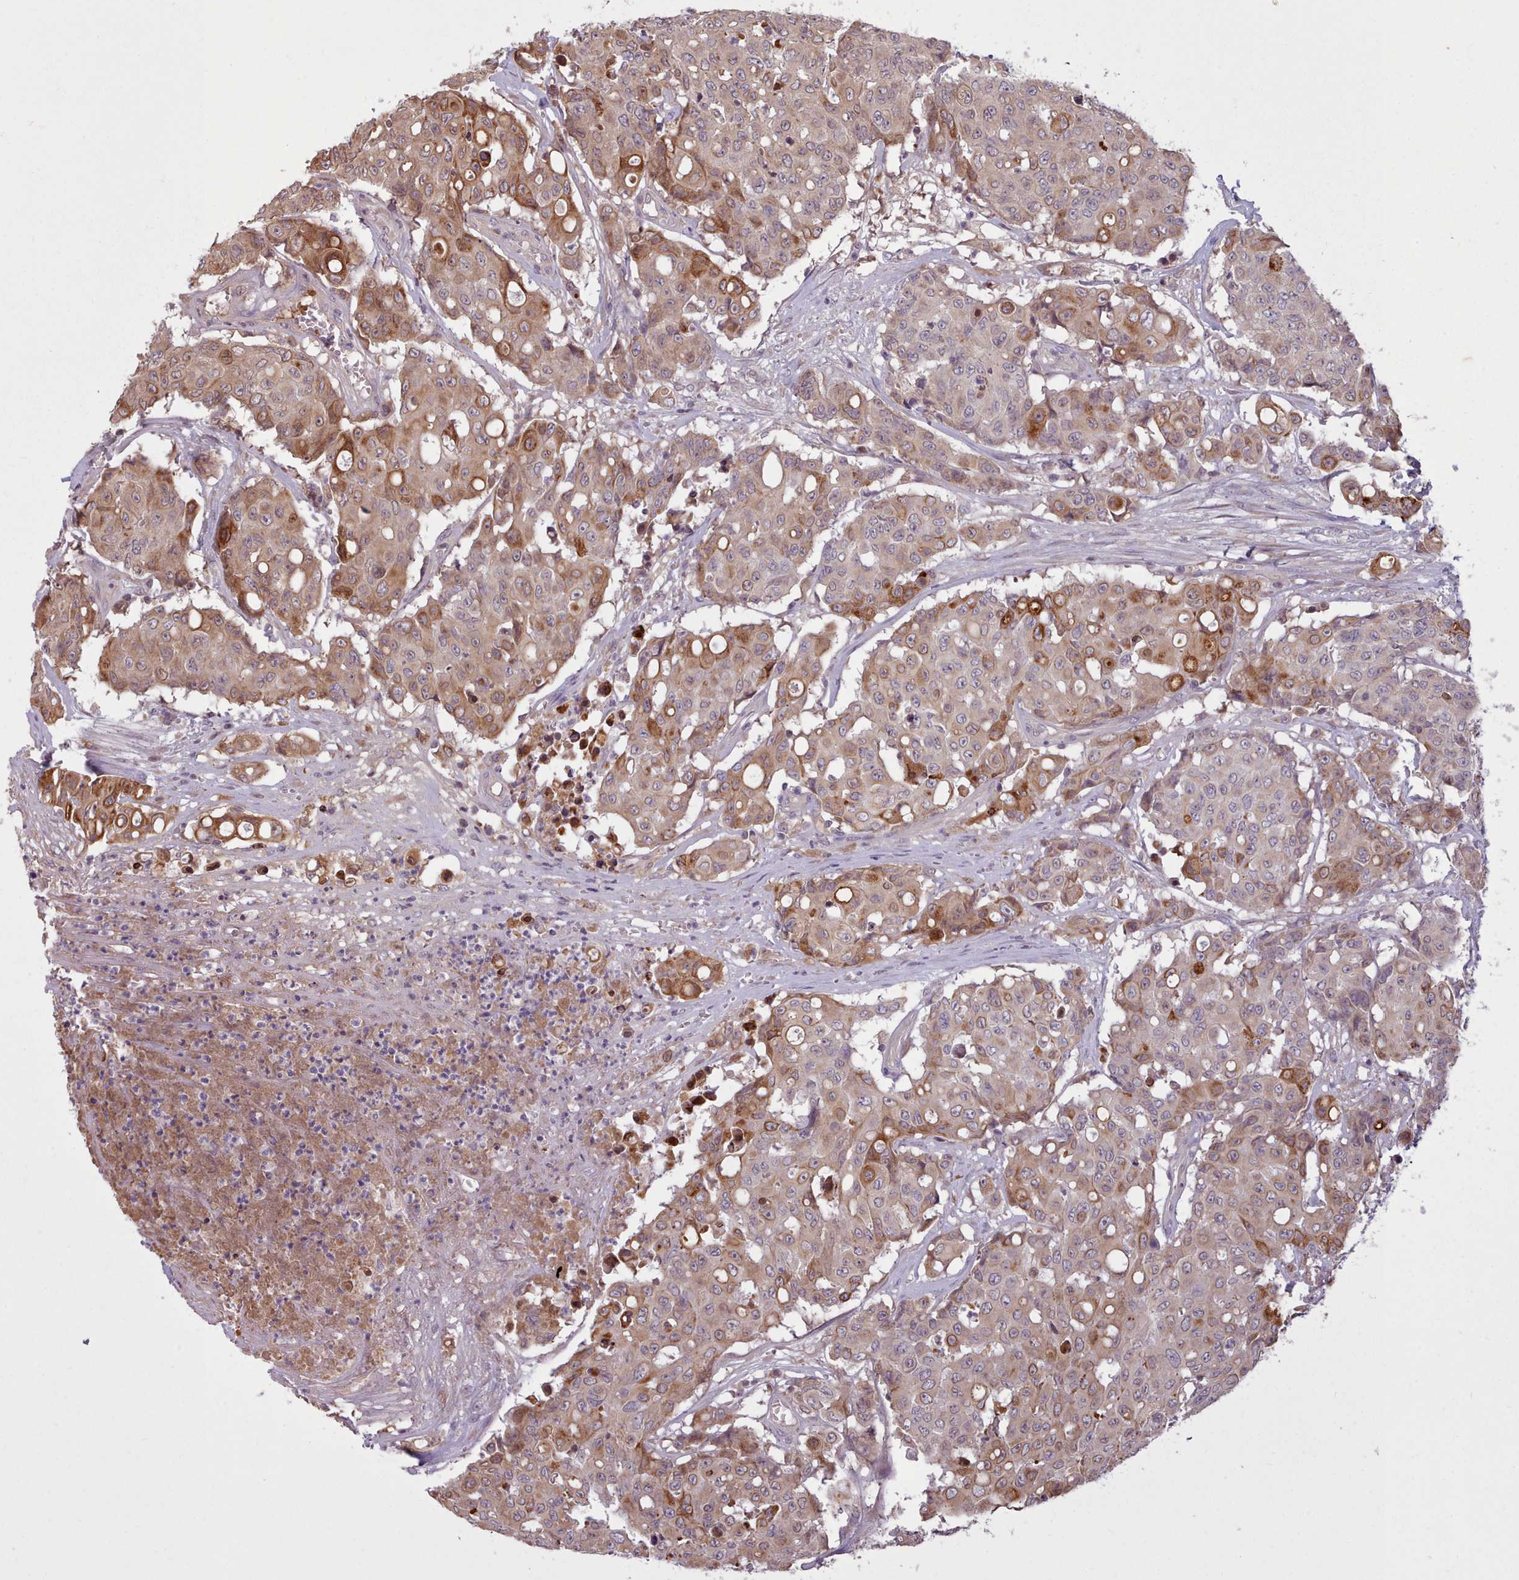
{"staining": {"intensity": "moderate", "quantity": "25%-75%", "location": "cytoplasmic/membranous"}, "tissue": "colorectal cancer", "cell_type": "Tumor cells", "image_type": "cancer", "snomed": [{"axis": "morphology", "description": "Adenocarcinoma, NOS"}, {"axis": "topography", "description": "Colon"}], "caption": "Tumor cells reveal moderate cytoplasmic/membranous staining in about 25%-75% of cells in colorectal adenocarcinoma. (Stains: DAB in brown, nuclei in blue, Microscopy: brightfield microscopy at high magnification).", "gene": "NMRK1", "patient": {"sex": "male", "age": 51}}